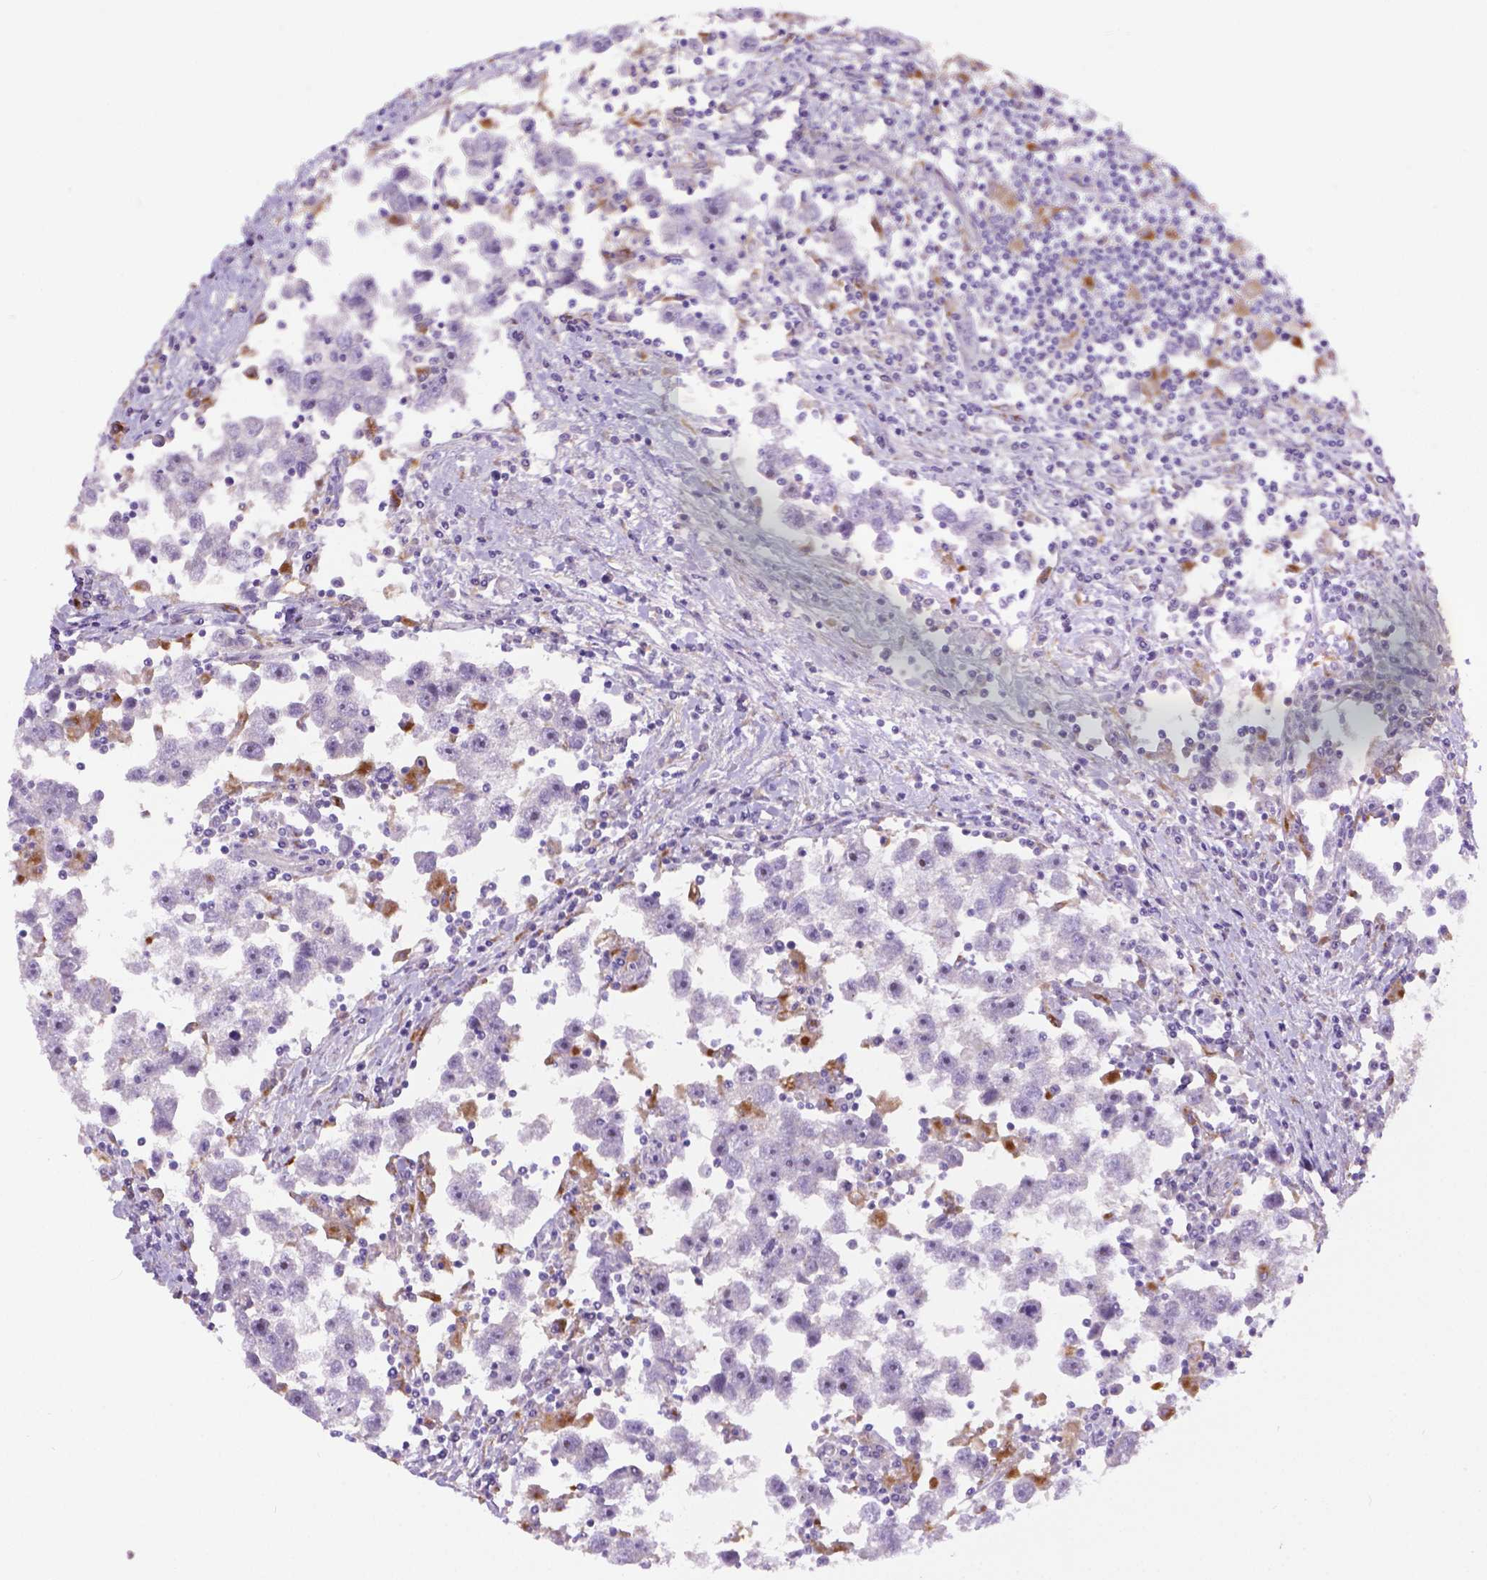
{"staining": {"intensity": "negative", "quantity": "none", "location": "none"}, "tissue": "testis cancer", "cell_type": "Tumor cells", "image_type": "cancer", "snomed": [{"axis": "morphology", "description": "Seminoma, NOS"}, {"axis": "topography", "description": "Testis"}], "caption": "Image shows no protein staining in tumor cells of testis seminoma tissue.", "gene": "CDH7", "patient": {"sex": "male", "age": 30}}